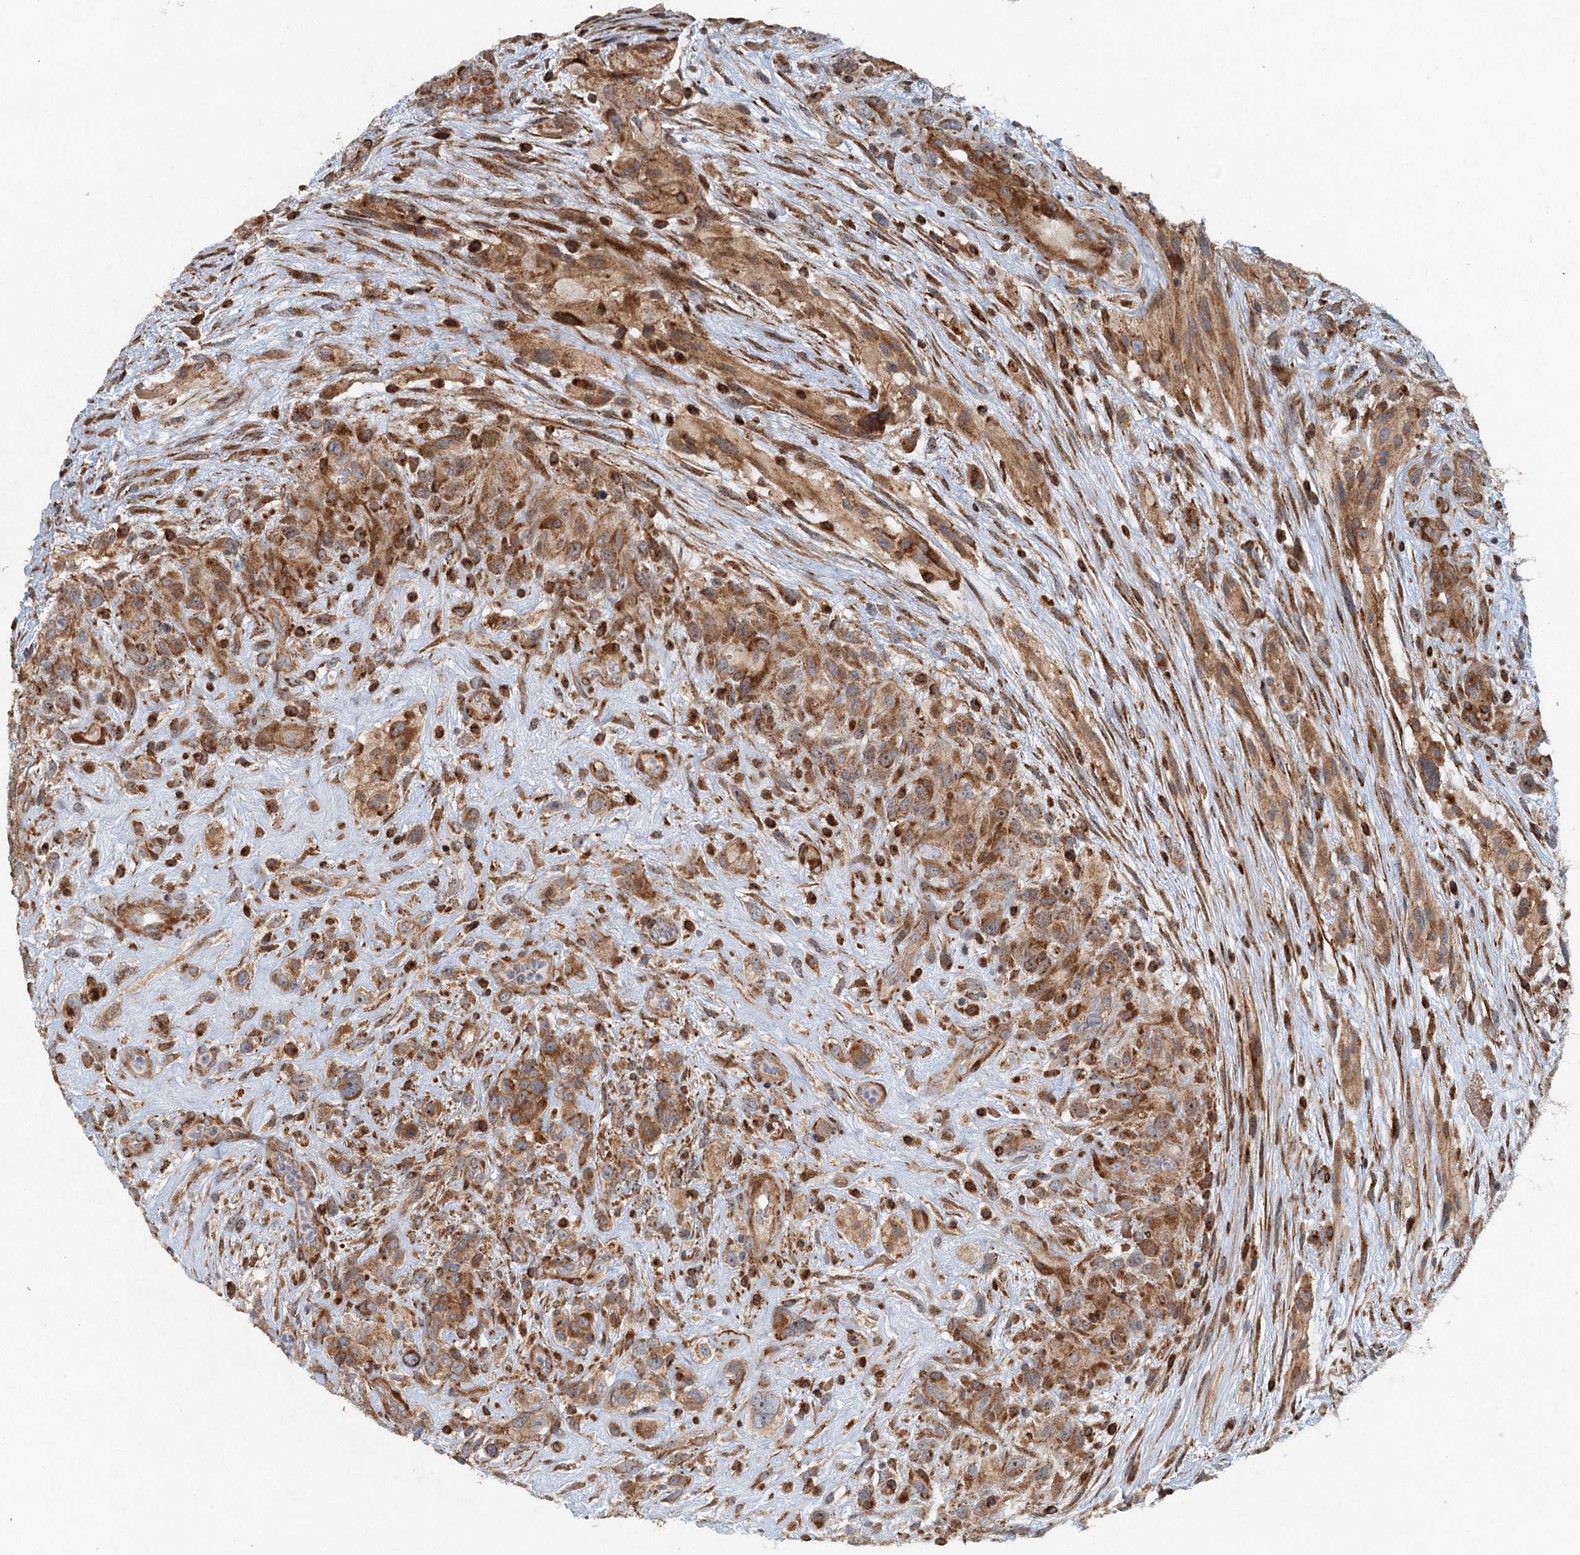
{"staining": {"intensity": "moderate", "quantity": ">75%", "location": "cytoplasmic/membranous"}, "tissue": "glioma", "cell_type": "Tumor cells", "image_type": "cancer", "snomed": [{"axis": "morphology", "description": "Glioma, malignant, High grade"}, {"axis": "topography", "description": "Brain"}], "caption": "Glioma was stained to show a protein in brown. There is medium levels of moderate cytoplasmic/membranous expression in about >75% of tumor cells.", "gene": "SRPX2", "patient": {"sex": "male", "age": 61}}